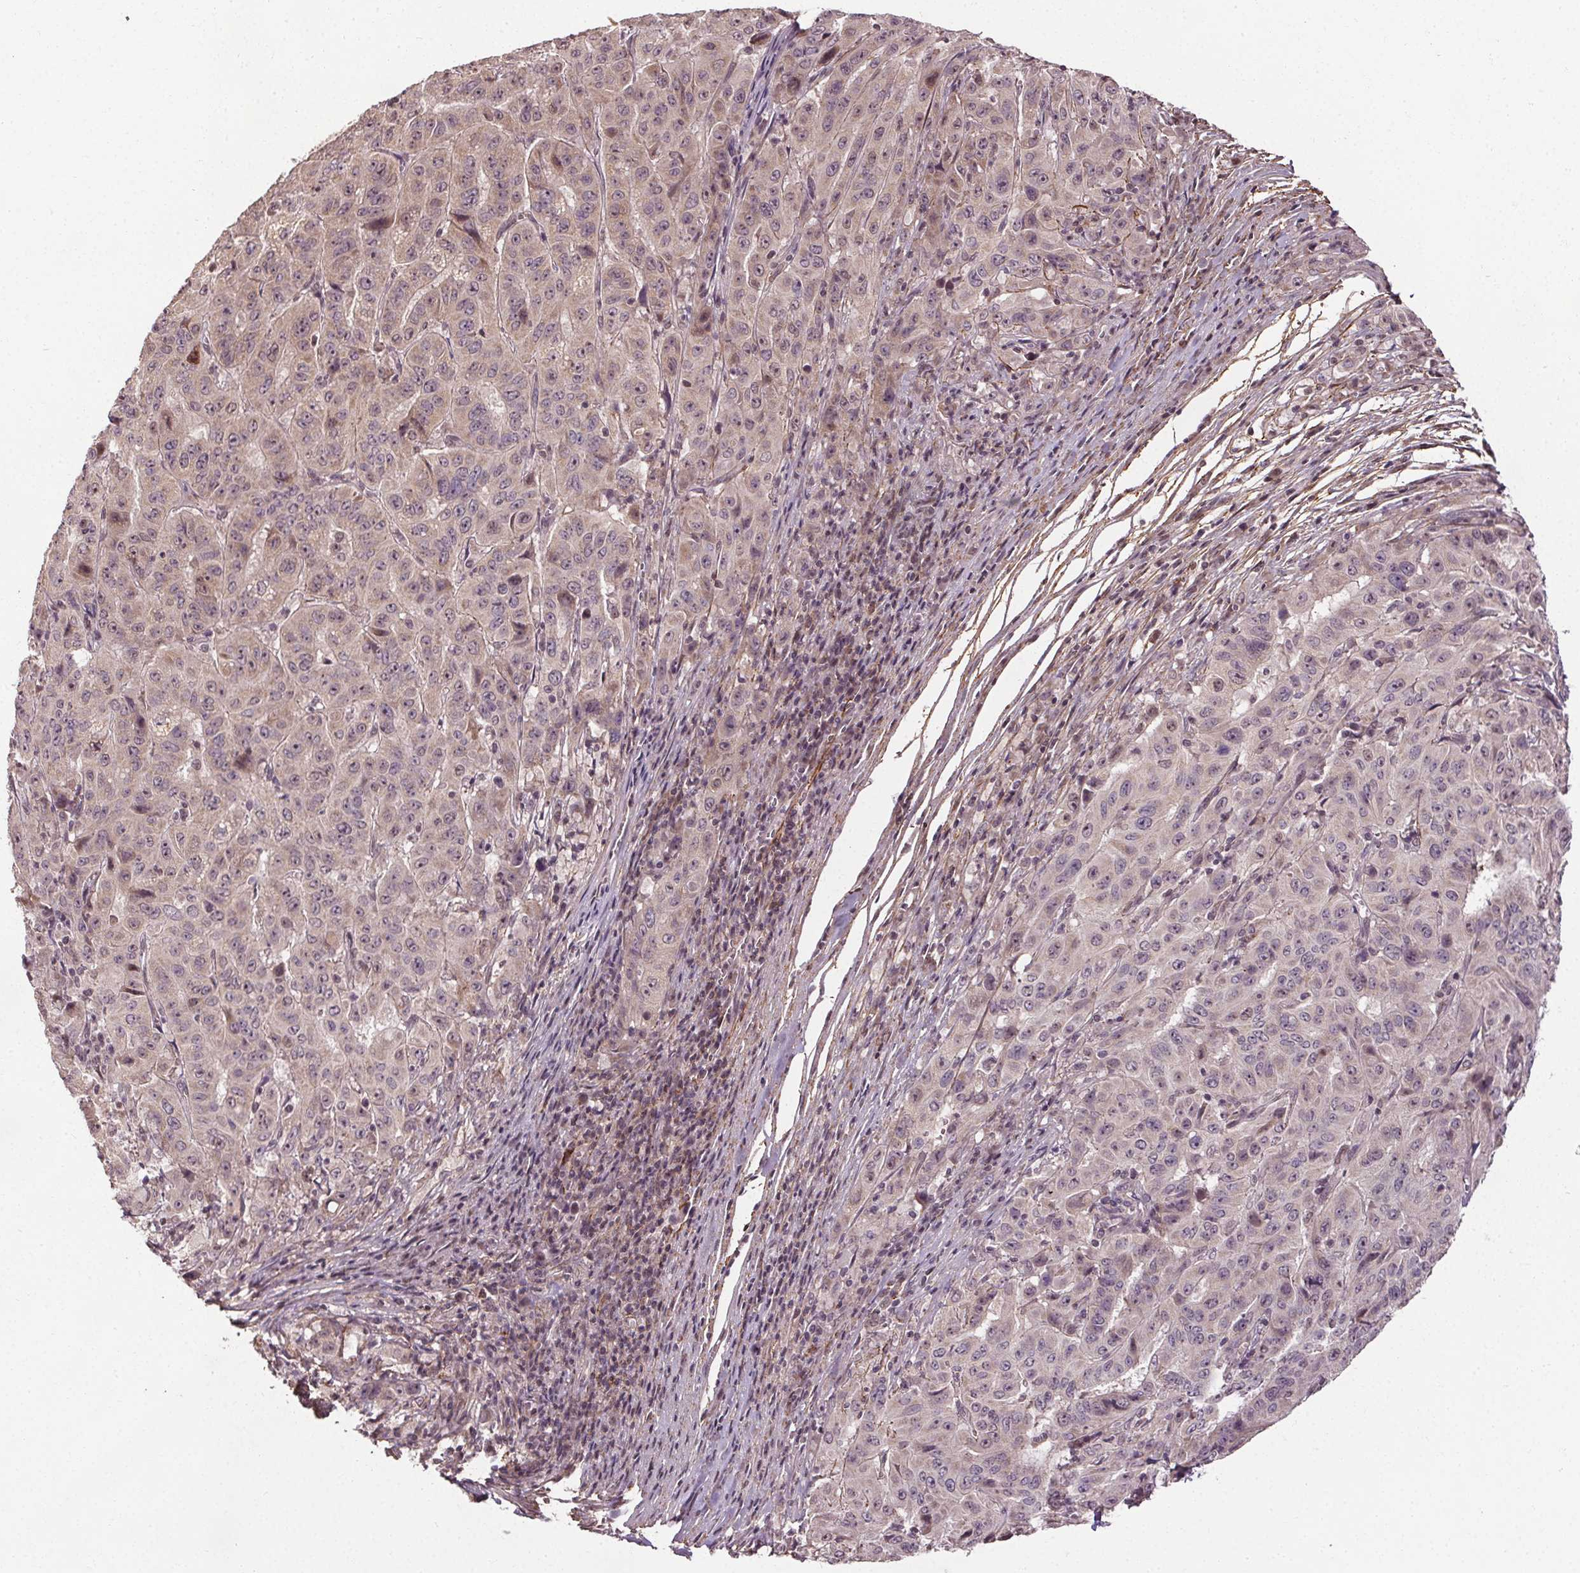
{"staining": {"intensity": "negative", "quantity": "none", "location": "none"}, "tissue": "pancreatic cancer", "cell_type": "Tumor cells", "image_type": "cancer", "snomed": [{"axis": "morphology", "description": "Adenocarcinoma, NOS"}, {"axis": "topography", "description": "Pancreas"}], "caption": "DAB immunohistochemical staining of pancreatic cancer (adenocarcinoma) exhibits no significant expression in tumor cells.", "gene": "KIAA0232", "patient": {"sex": "male", "age": 63}}